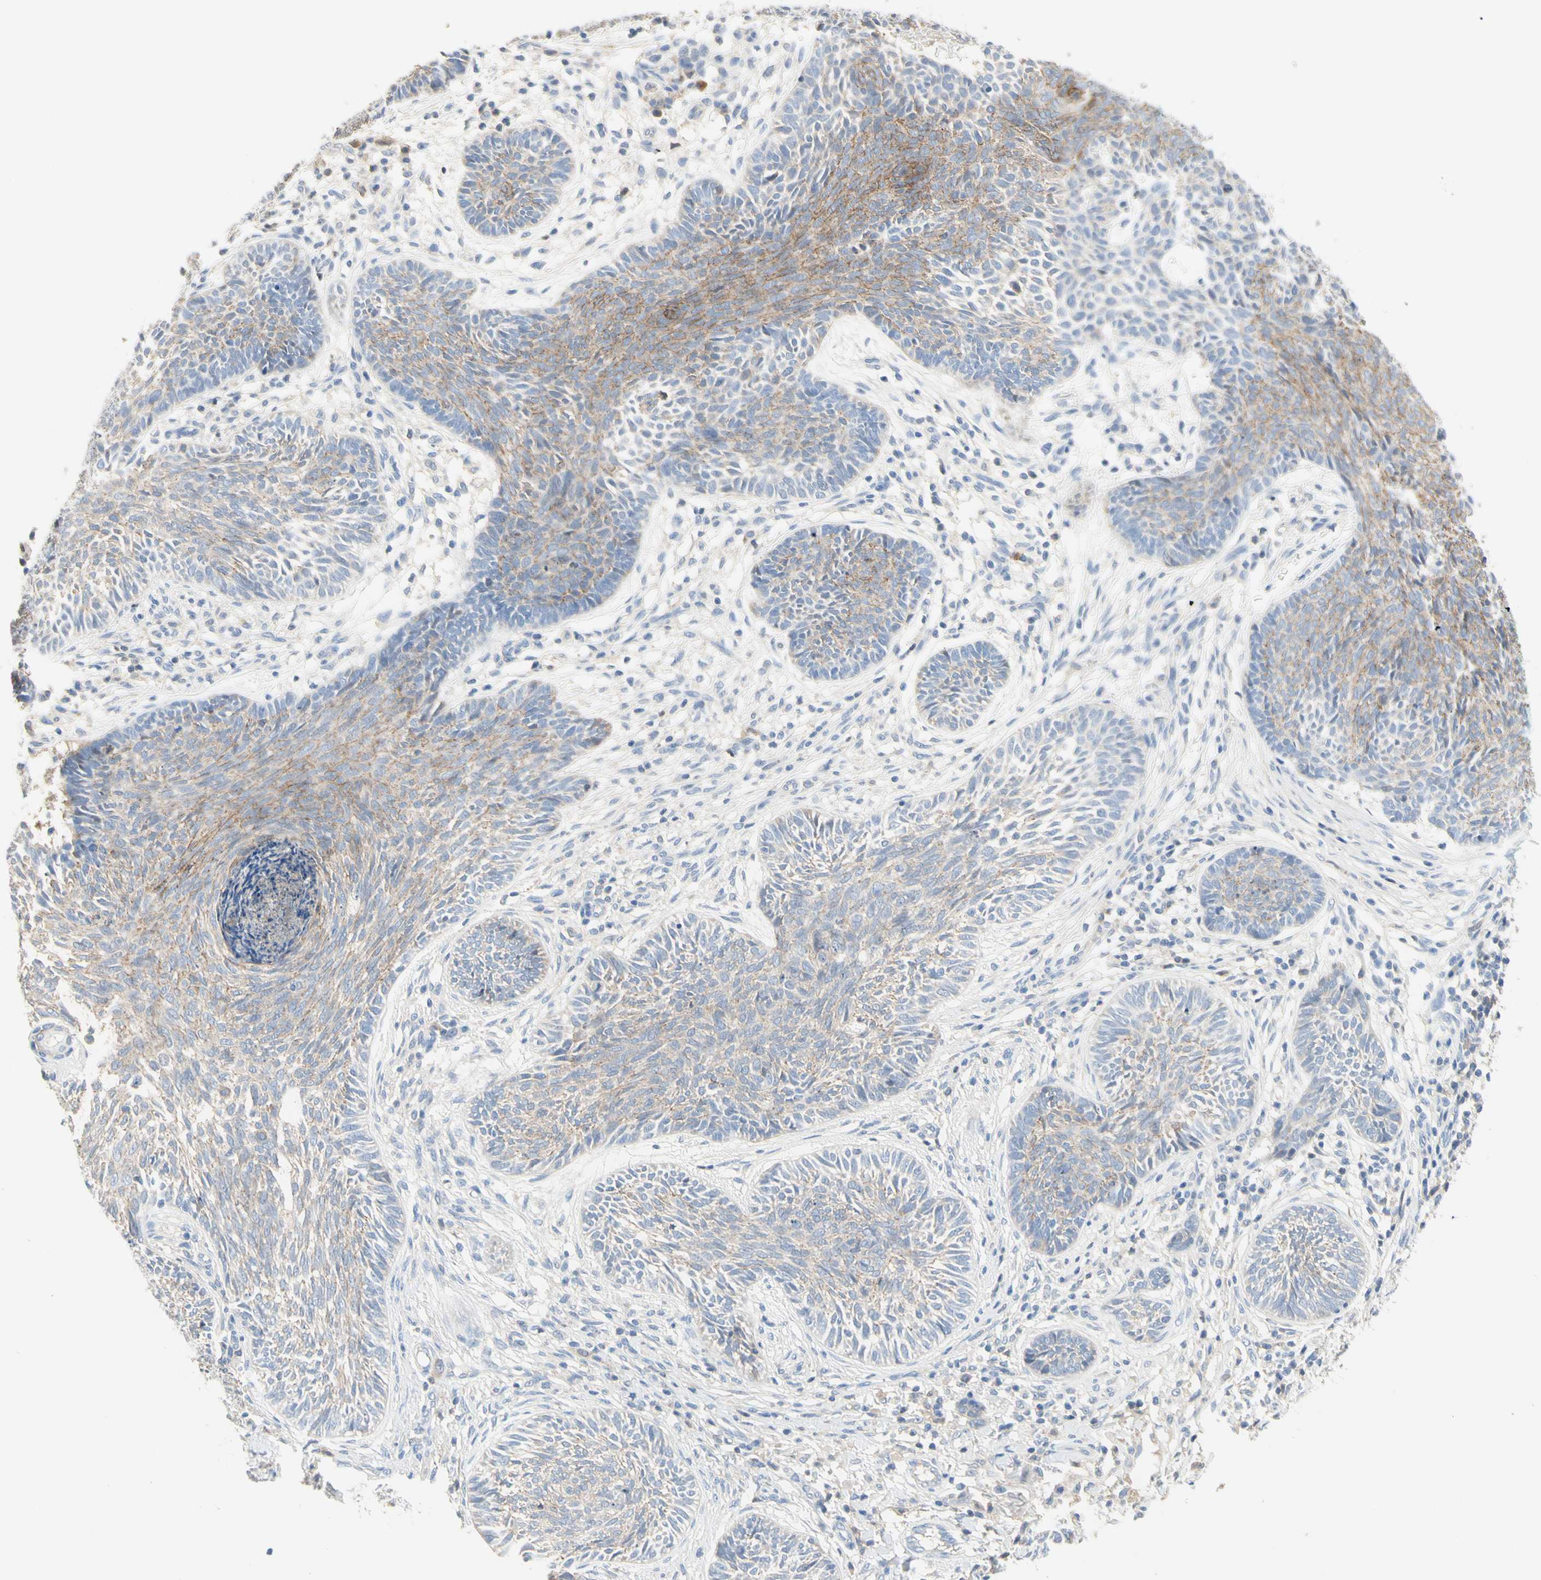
{"staining": {"intensity": "moderate", "quantity": "25%-75%", "location": "cytoplasmic/membranous"}, "tissue": "skin cancer", "cell_type": "Tumor cells", "image_type": "cancer", "snomed": [{"axis": "morphology", "description": "Papilloma, NOS"}, {"axis": "morphology", "description": "Basal cell carcinoma"}, {"axis": "topography", "description": "Skin"}], "caption": "Skin cancer (papilloma) stained for a protein (brown) displays moderate cytoplasmic/membranous positive staining in about 25%-75% of tumor cells.", "gene": "NECTIN4", "patient": {"sex": "male", "age": 87}}